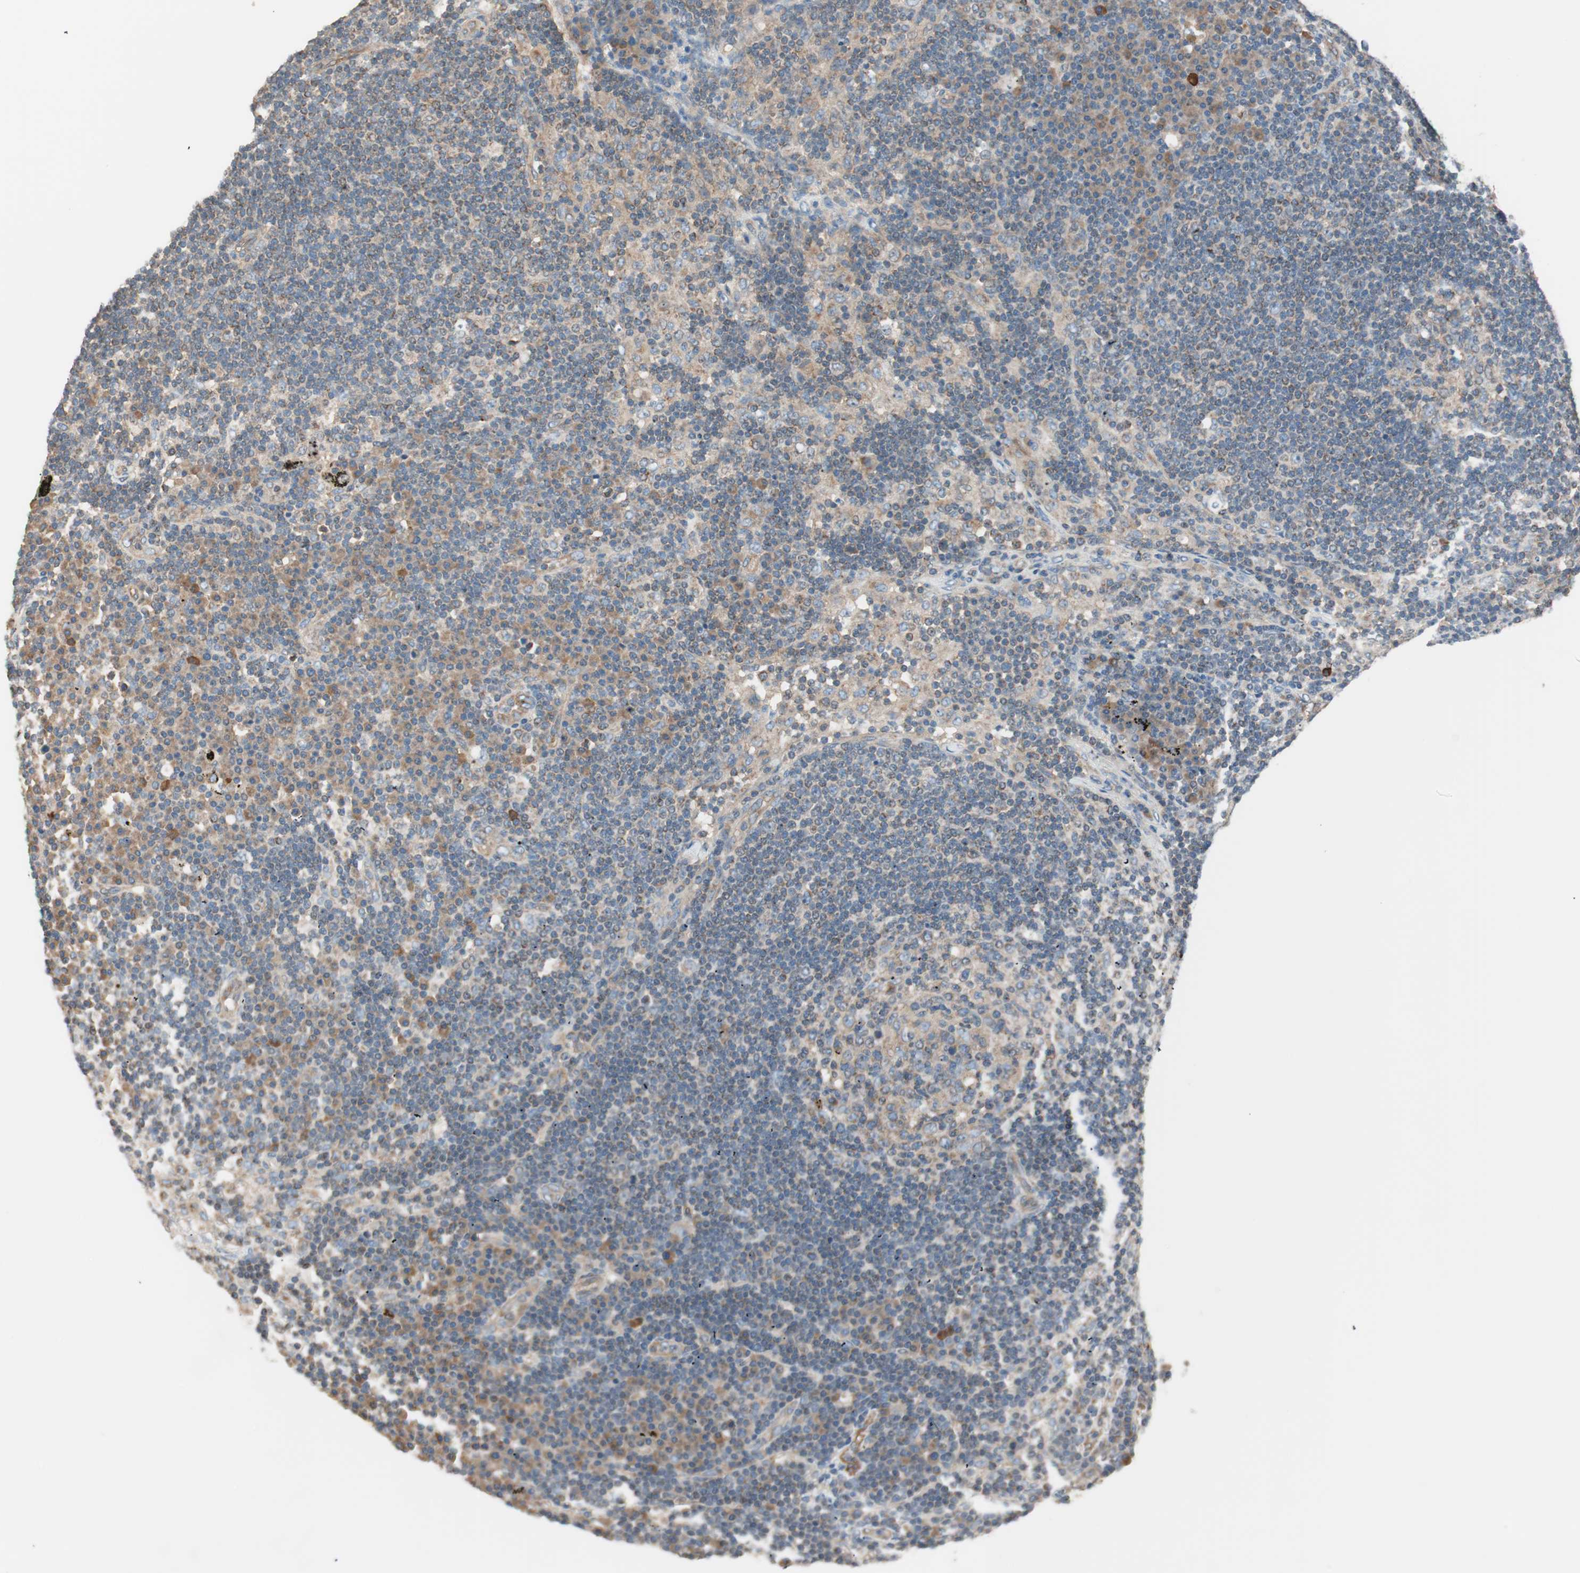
{"staining": {"intensity": "moderate", "quantity": ">75%", "location": "cytoplasmic/membranous"}, "tissue": "lymph node", "cell_type": "Germinal center cells", "image_type": "normal", "snomed": [{"axis": "morphology", "description": "Normal tissue, NOS"}, {"axis": "morphology", "description": "Squamous cell carcinoma, metastatic, NOS"}, {"axis": "topography", "description": "Lymph node"}], "caption": "IHC staining of benign lymph node, which demonstrates medium levels of moderate cytoplasmic/membranous expression in about >75% of germinal center cells indicating moderate cytoplasmic/membranous protein positivity. The staining was performed using DAB (brown) for protein detection and nuclei were counterstained in hematoxylin (blue).", "gene": "CC2D1A", "patient": {"sex": "female", "age": 53}}